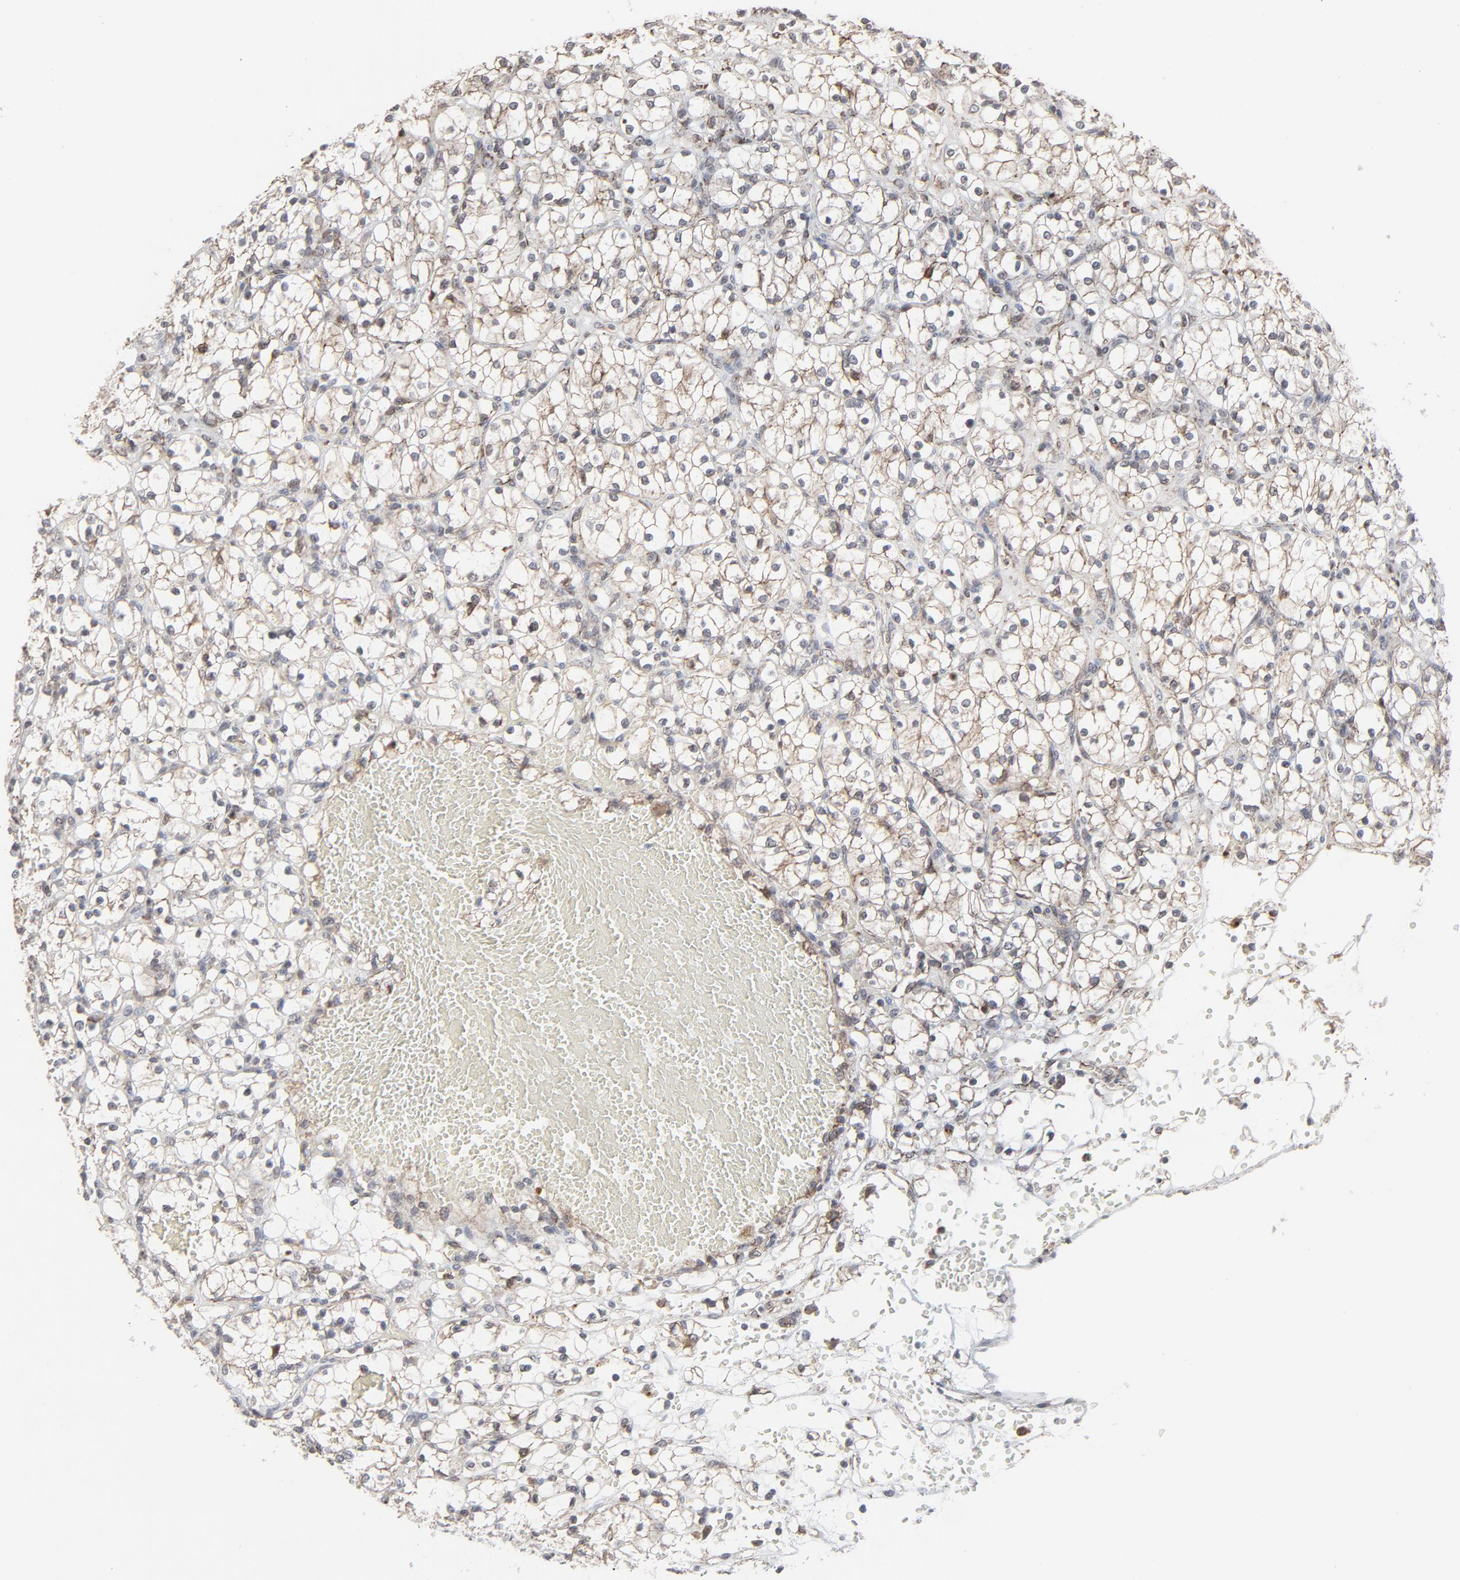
{"staining": {"intensity": "moderate", "quantity": ">75%", "location": "cytoplasmic/membranous"}, "tissue": "renal cancer", "cell_type": "Tumor cells", "image_type": "cancer", "snomed": [{"axis": "morphology", "description": "Adenocarcinoma, NOS"}, {"axis": "topography", "description": "Kidney"}], "caption": "A high-resolution histopathology image shows IHC staining of renal adenocarcinoma, which displays moderate cytoplasmic/membranous positivity in approximately >75% of tumor cells.", "gene": "CTNND1", "patient": {"sex": "female", "age": 60}}